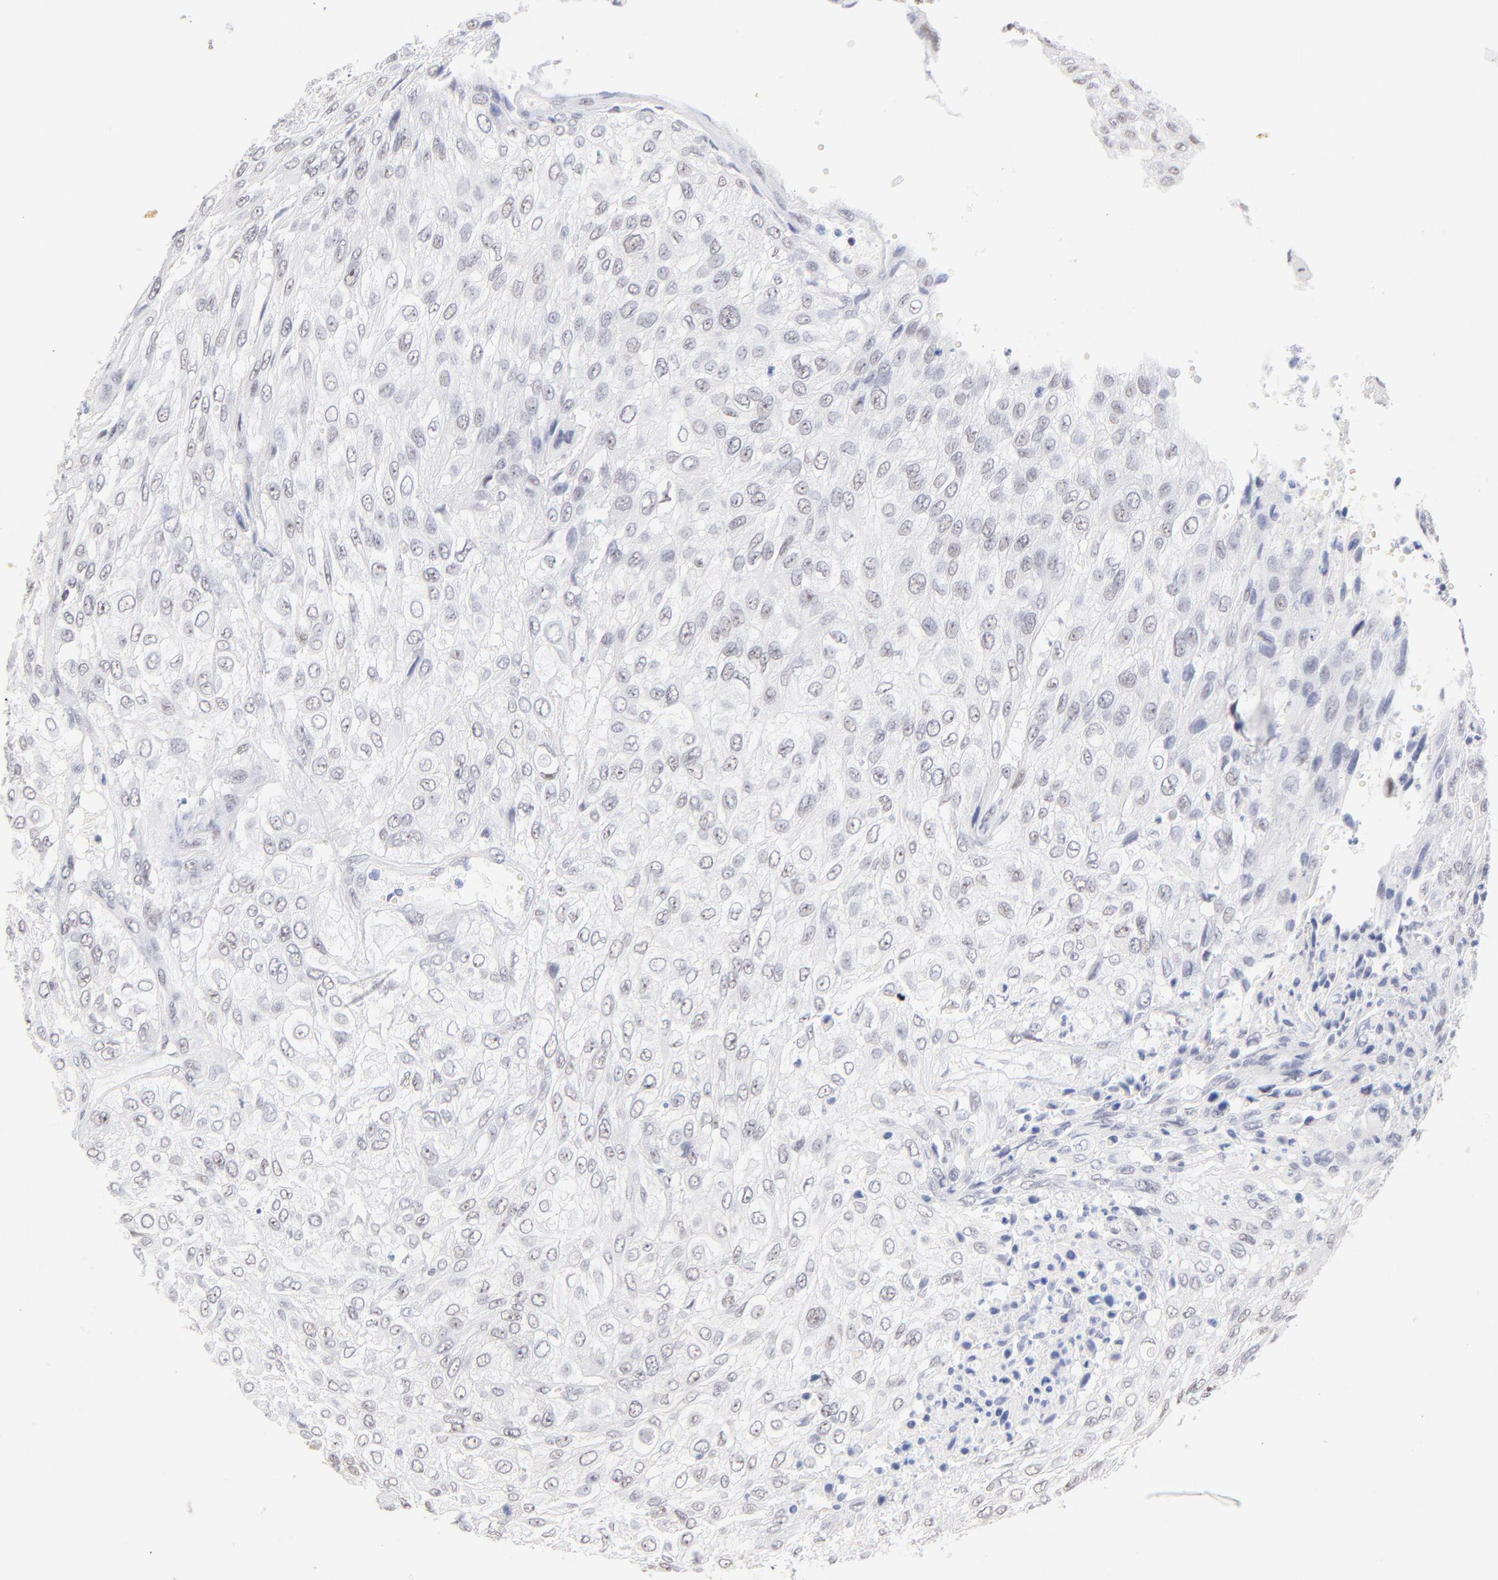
{"staining": {"intensity": "negative", "quantity": "none", "location": "none"}, "tissue": "urothelial cancer", "cell_type": "Tumor cells", "image_type": "cancer", "snomed": [{"axis": "morphology", "description": "Urothelial carcinoma, High grade"}, {"axis": "topography", "description": "Urinary bladder"}], "caption": "This image is of urothelial carcinoma (high-grade) stained with immunohistochemistry (IHC) to label a protein in brown with the nuclei are counter-stained blue. There is no positivity in tumor cells.", "gene": "ZNF74", "patient": {"sex": "male", "age": 57}}